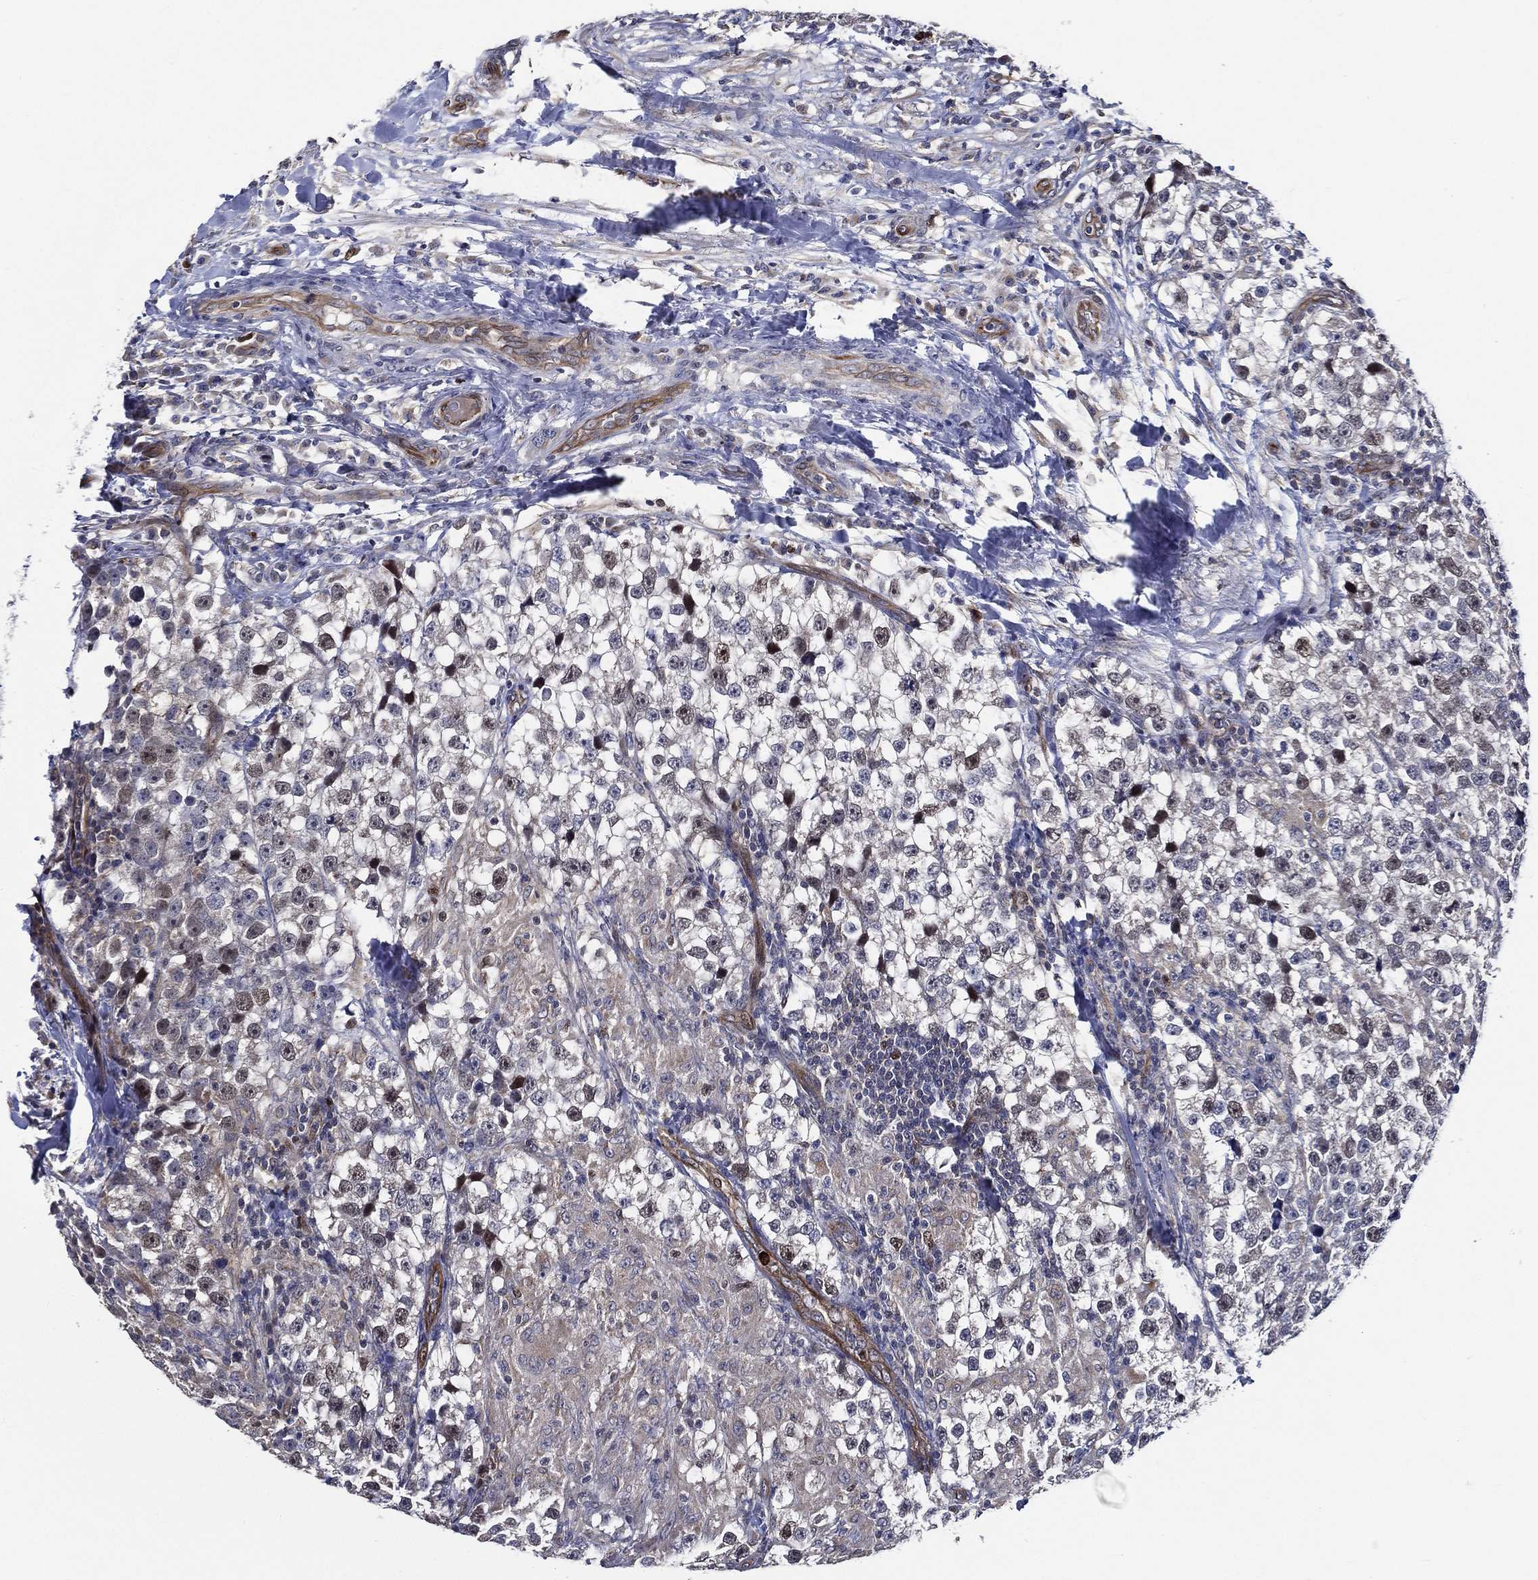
{"staining": {"intensity": "moderate", "quantity": "<25%", "location": "nuclear"}, "tissue": "testis cancer", "cell_type": "Tumor cells", "image_type": "cancer", "snomed": [{"axis": "morphology", "description": "Seminoma, NOS"}, {"axis": "topography", "description": "Testis"}], "caption": "Immunohistochemistry (IHC) of testis cancer reveals low levels of moderate nuclear expression in approximately <25% of tumor cells.", "gene": "KIF20B", "patient": {"sex": "male", "age": 46}}